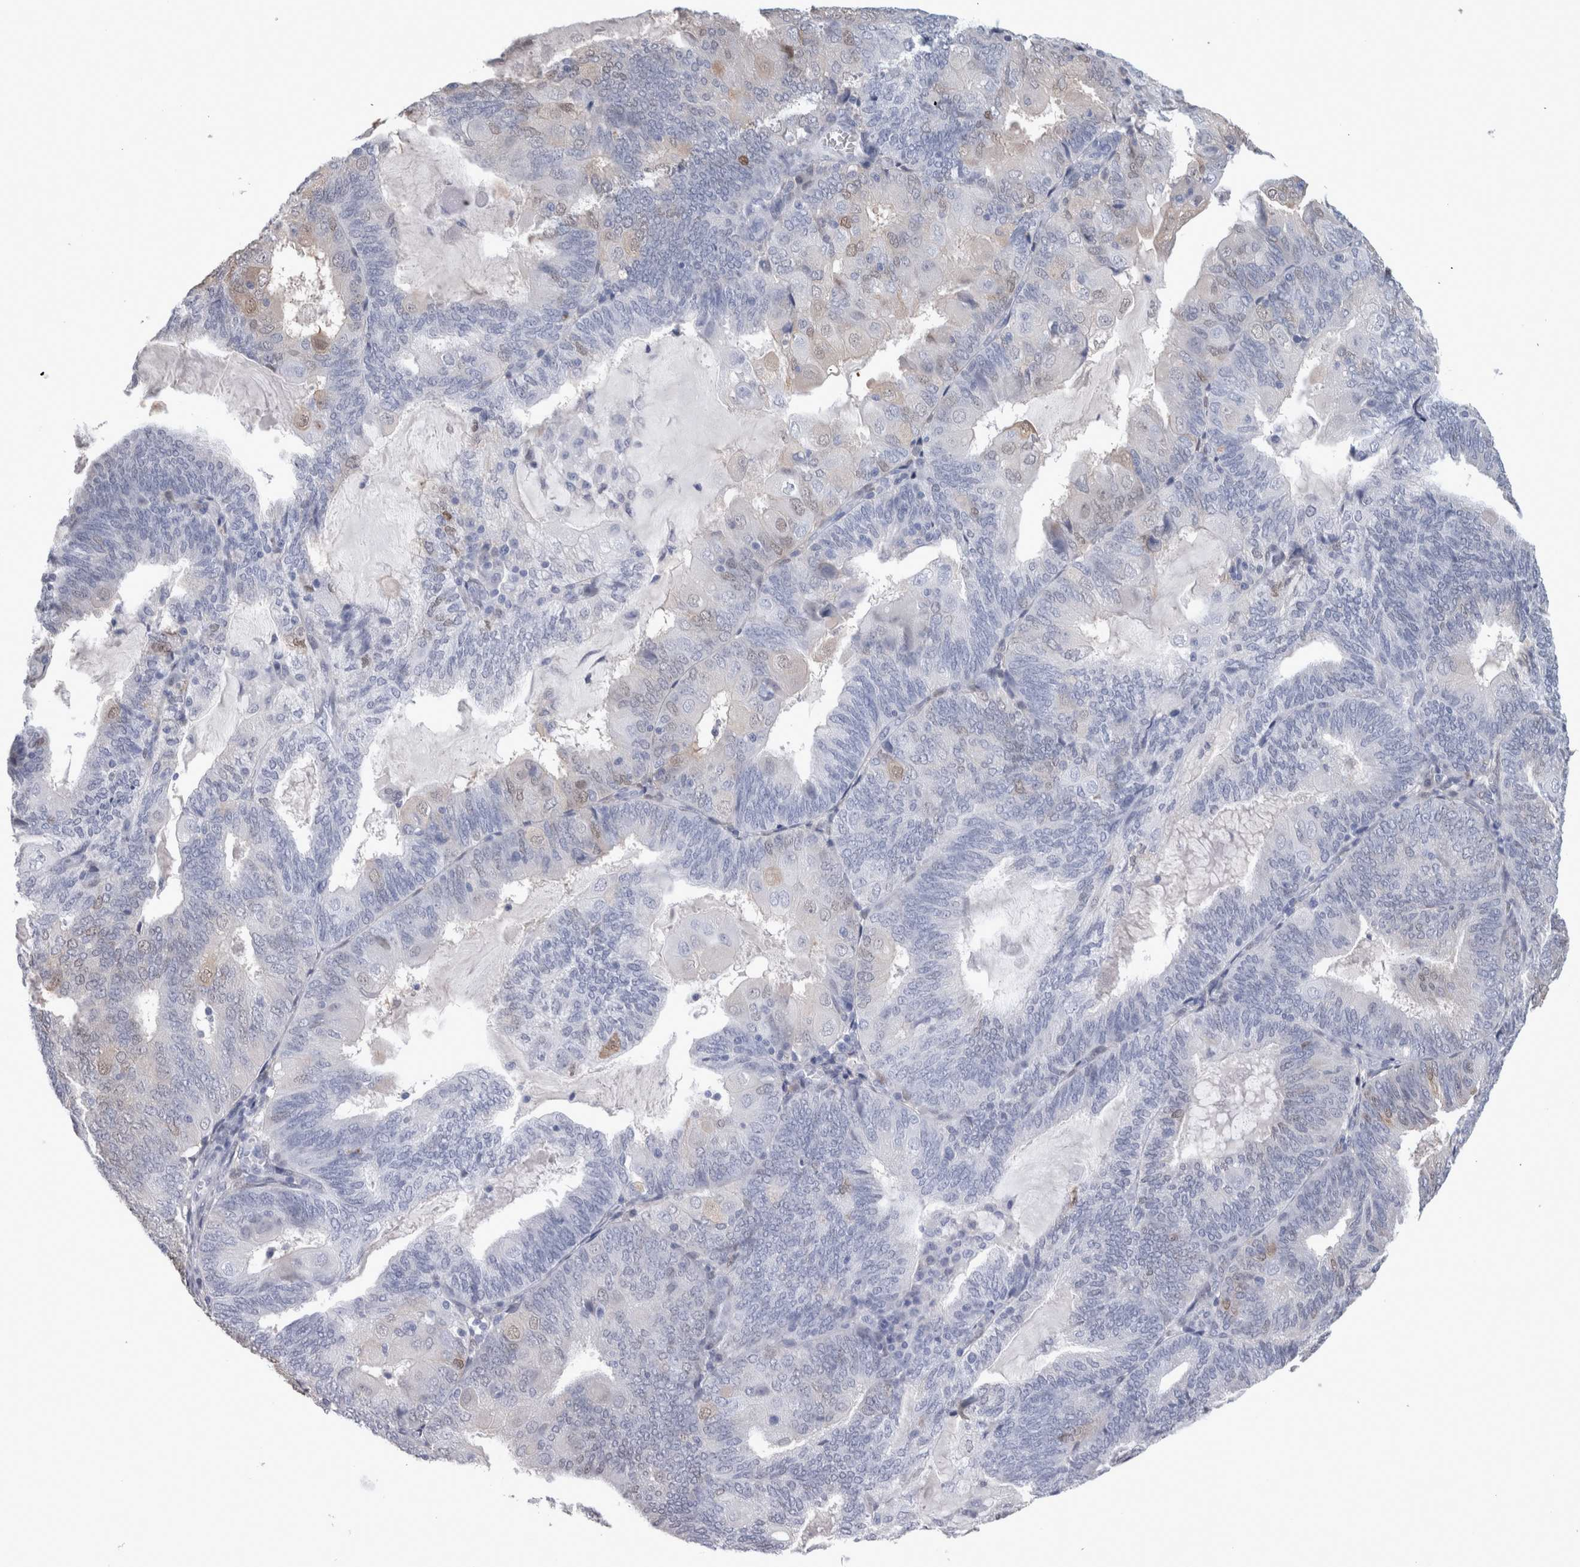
{"staining": {"intensity": "negative", "quantity": "none", "location": "none"}, "tissue": "endometrial cancer", "cell_type": "Tumor cells", "image_type": "cancer", "snomed": [{"axis": "morphology", "description": "Adenocarcinoma, NOS"}, {"axis": "topography", "description": "Endometrium"}], "caption": "Immunohistochemistry image of neoplastic tissue: endometrial cancer (adenocarcinoma) stained with DAB (3,3'-diaminobenzidine) demonstrates no significant protein expression in tumor cells.", "gene": "CA8", "patient": {"sex": "female", "age": 81}}